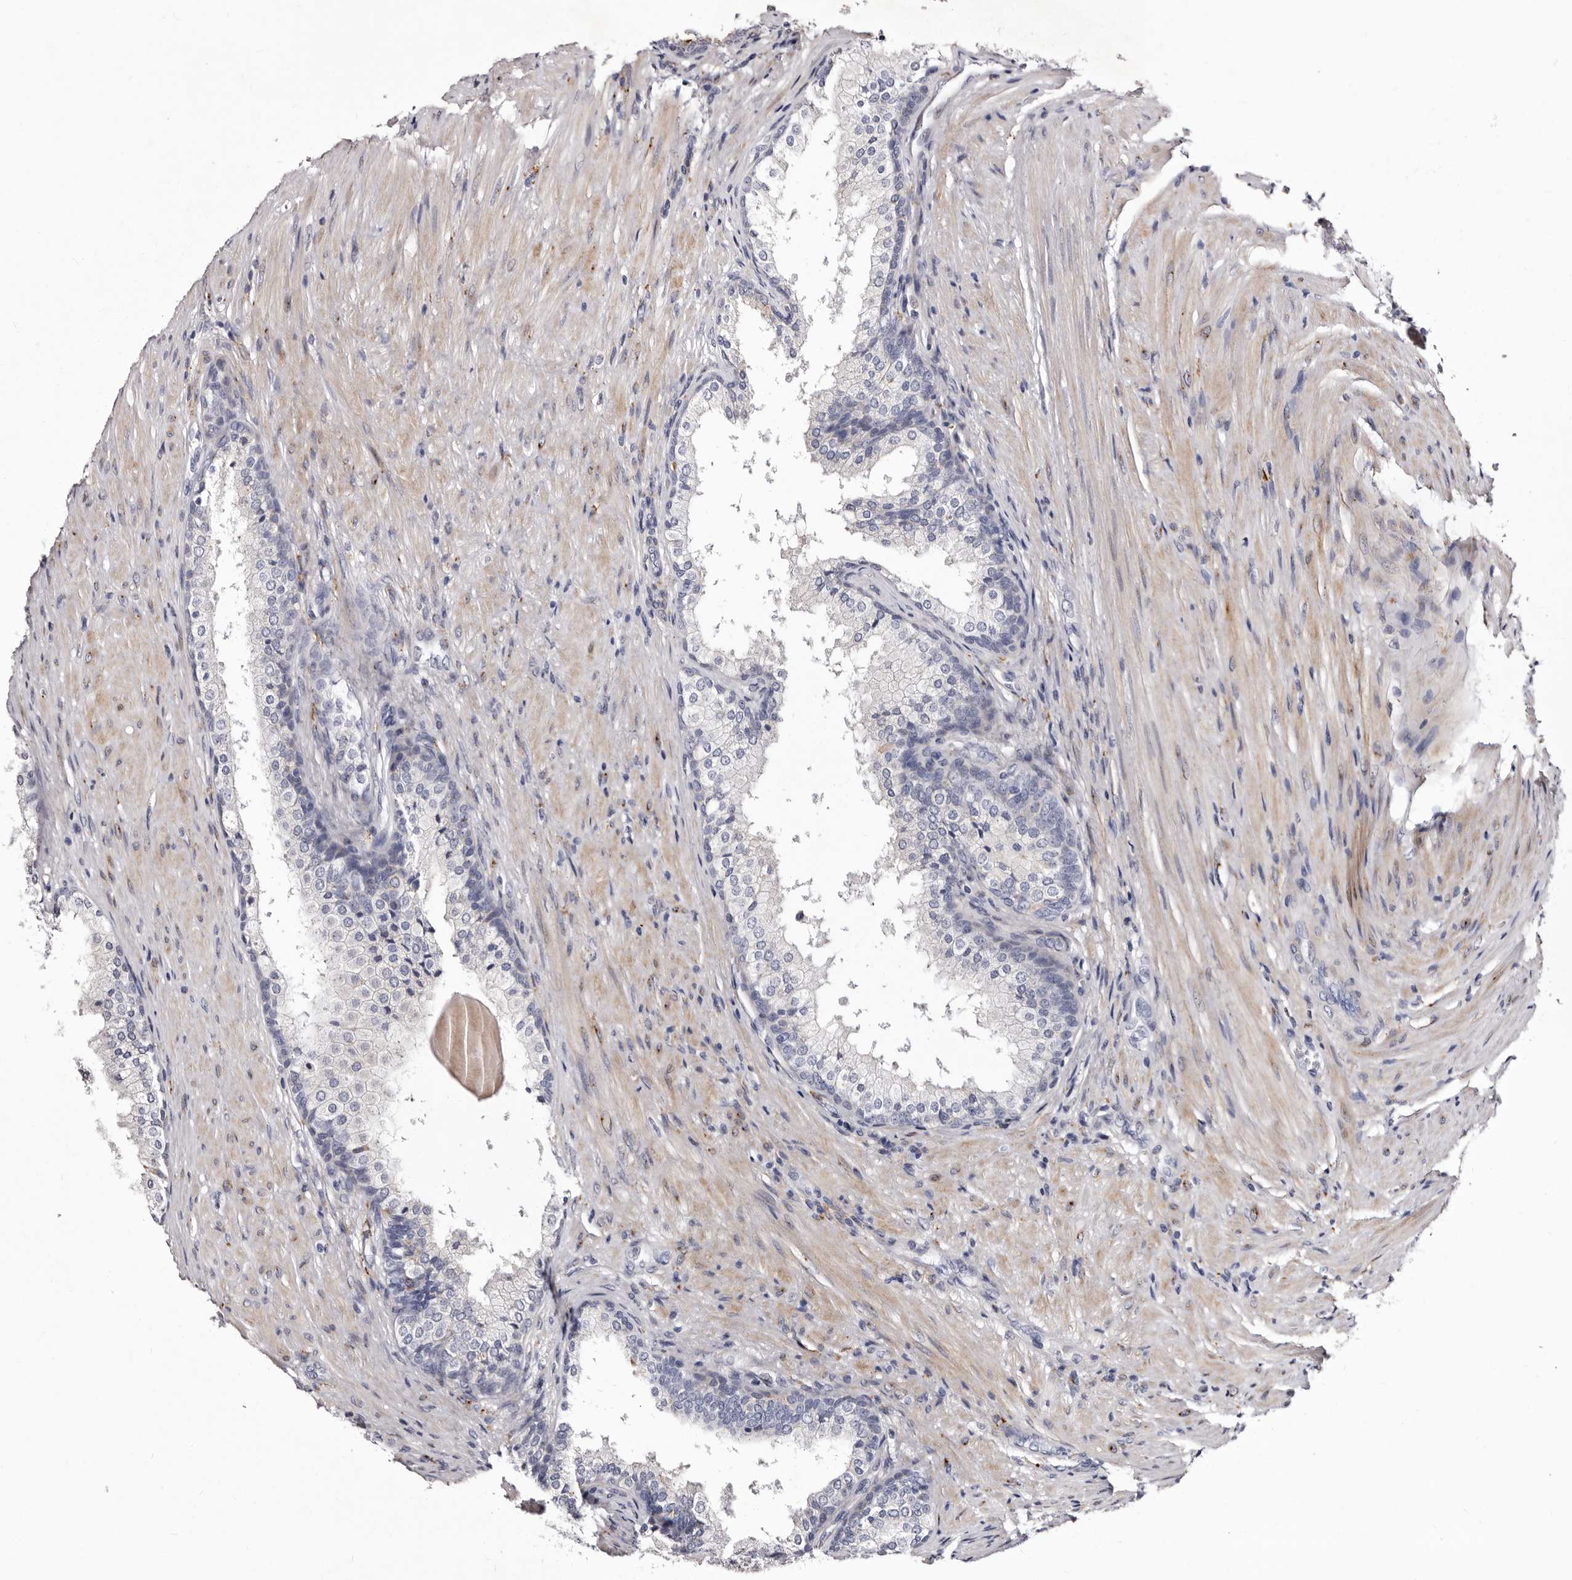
{"staining": {"intensity": "negative", "quantity": "none", "location": "none"}, "tissue": "prostate cancer", "cell_type": "Tumor cells", "image_type": "cancer", "snomed": [{"axis": "morphology", "description": "Adenocarcinoma, High grade"}, {"axis": "topography", "description": "Prostate"}], "caption": "IHC micrograph of human prostate cancer stained for a protein (brown), which shows no expression in tumor cells.", "gene": "AUNIP", "patient": {"sex": "male", "age": 60}}